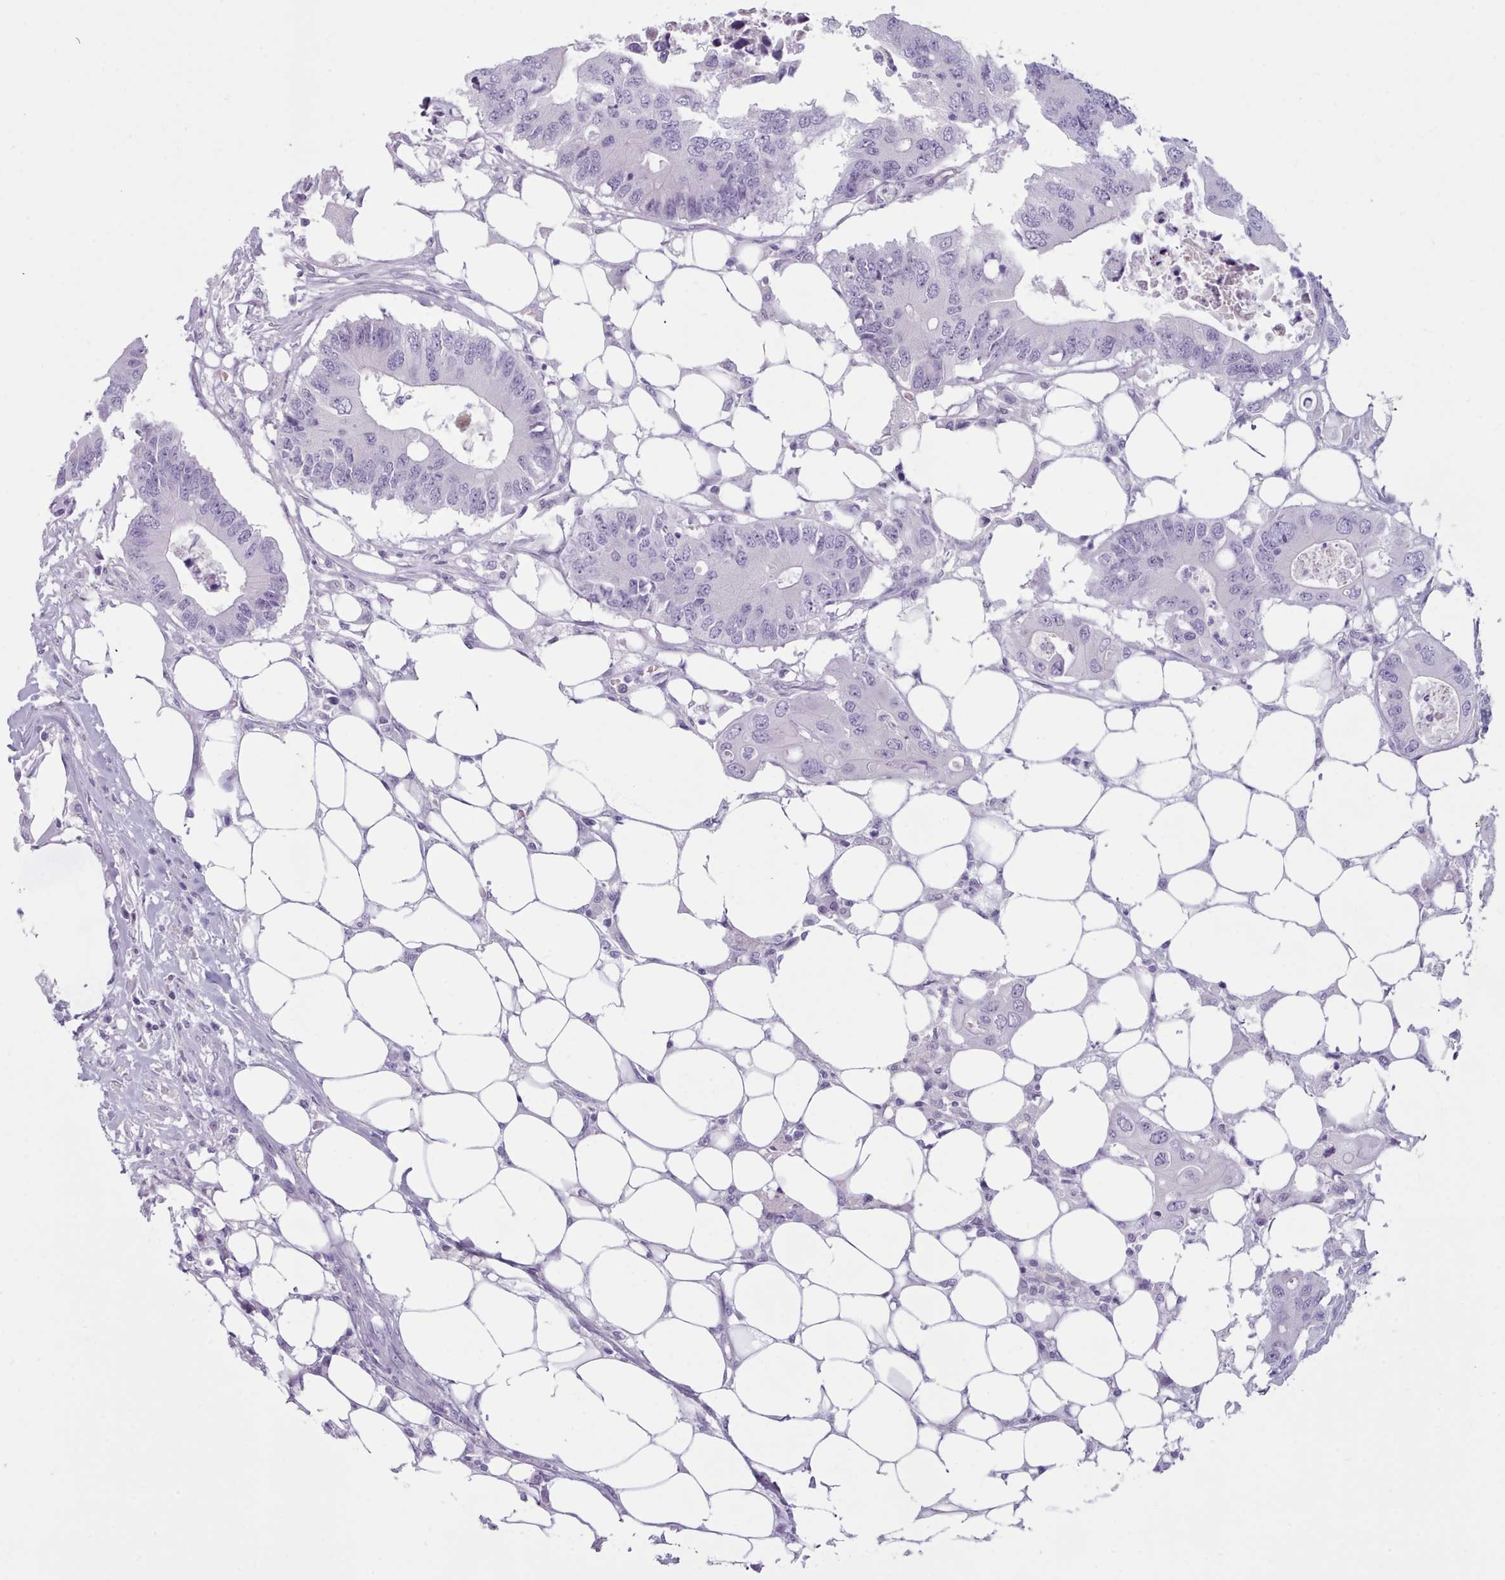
{"staining": {"intensity": "negative", "quantity": "none", "location": "none"}, "tissue": "colorectal cancer", "cell_type": "Tumor cells", "image_type": "cancer", "snomed": [{"axis": "morphology", "description": "Adenocarcinoma, NOS"}, {"axis": "topography", "description": "Colon"}], "caption": "DAB (3,3'-diaminobenzidine) immunohistochemical staining of human colorectal adenocarcinoma demonstrates no significant expression in tumor cells. (Stains: DAB immunohistochemistry with hematoxylin counter stain, Microscopy: brightfield microscopy at high magnification).", "gene": "ZNF43", "patient": {"sex": "male", "age": 71}}